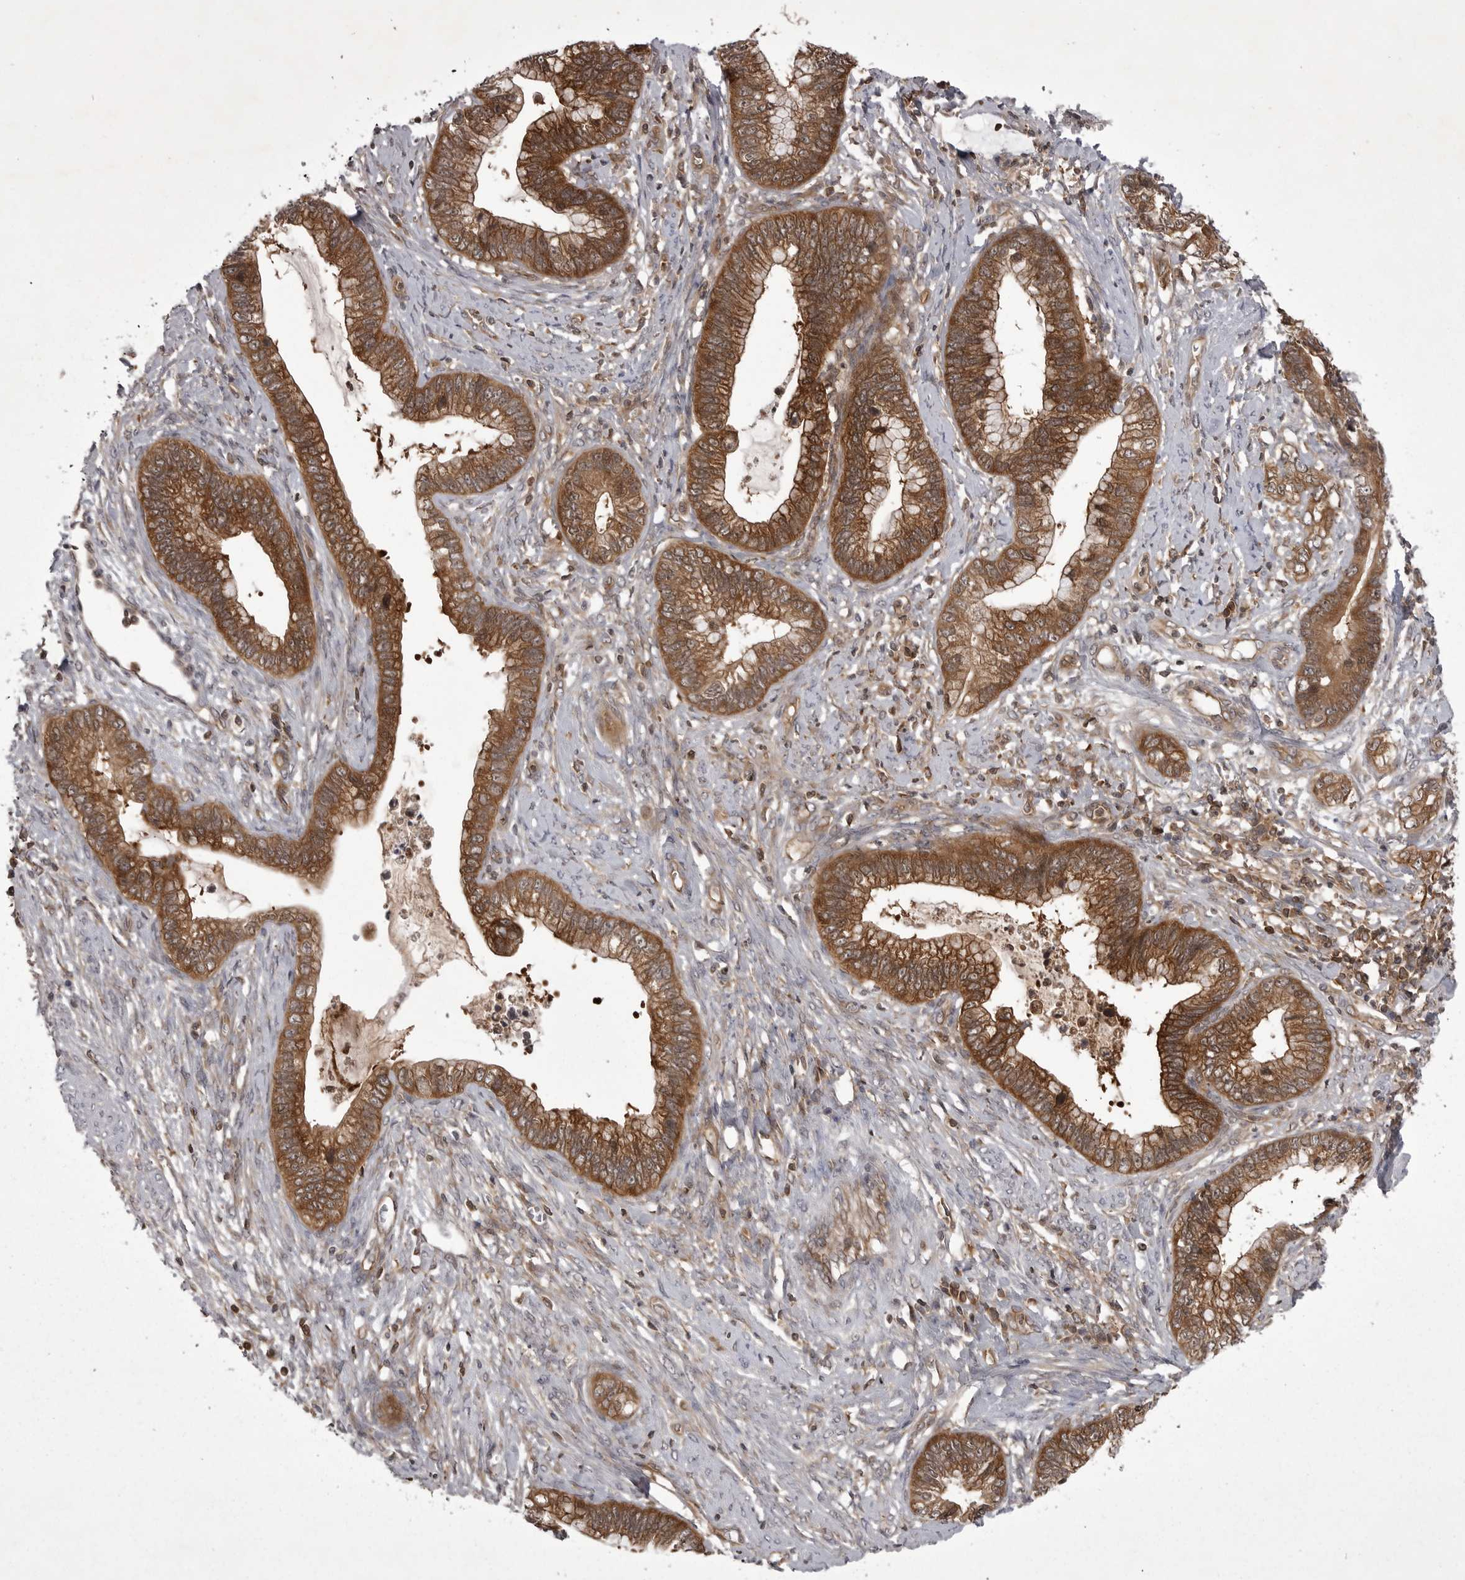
{"staining": {"intensity": "strong", "quantity": ">75%", "location": "cytoplasmic/membranous"}, "tissue": "cervical cancer", "cell_type": "Tumor cells", "image_type": "cancer", "snomed": [{"axis": "morphology", "description": "Adenocarcinoma, NOS"}, {"axis": "topography", "description": "Cervix"}], "caption": "IHC (DAB) staining of human cervical cancer displays strong cytoplasmic/membranous protein staining in approximately >75% of tumor cells.", "gene": "STK24", "patient": {"sex": "female", "age": 44}}